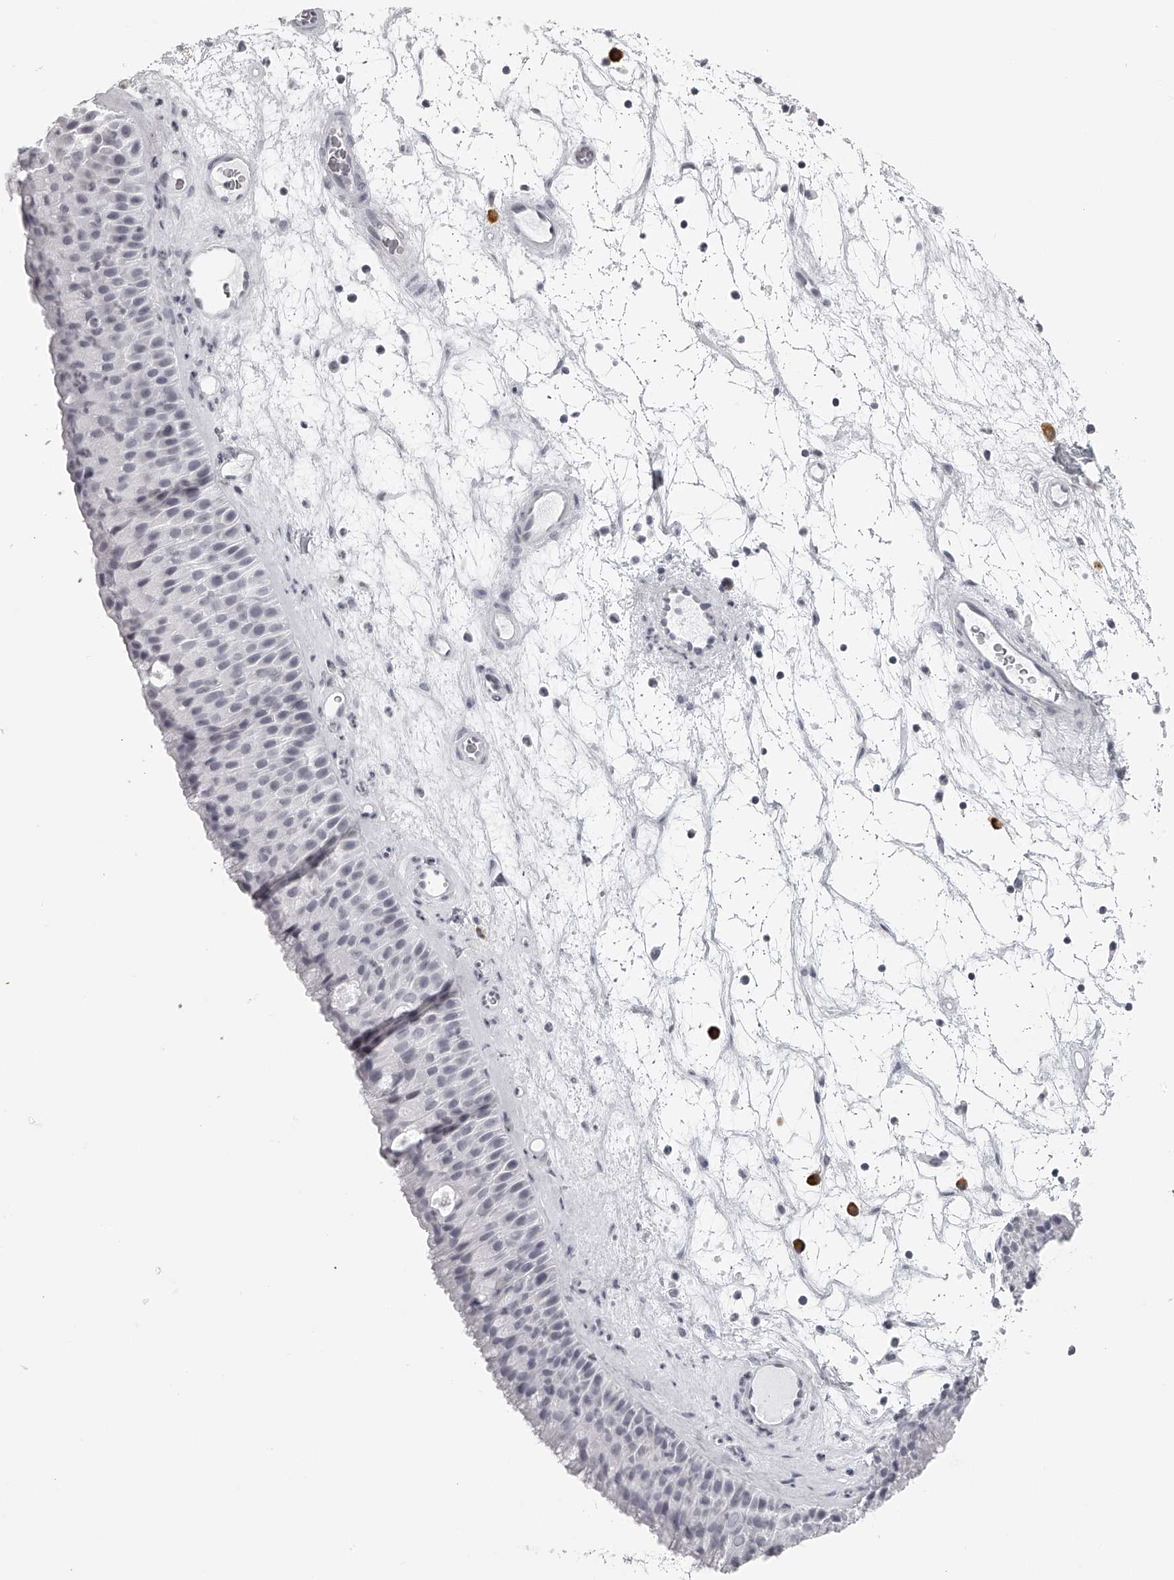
{"staining": {"intensity": "negative", "quantity": "none", "location": "none"}, "tissue": "nasopharynx", "cell_type": "Respiratory epithelial cells", "image_type": "normal", "snomed": [{"axis": "morphology", "description": "Normal tissue, NOS"}, {"axis": "topography", "description": "Nasopharynx"}], "caption": "Respiratory epithelial cells are negative for protein expression in normal human nasopharynx. Nuclei are stained in blue.", "gene": "SEC11C", "patient": {"sex": "male", "age": 64}}